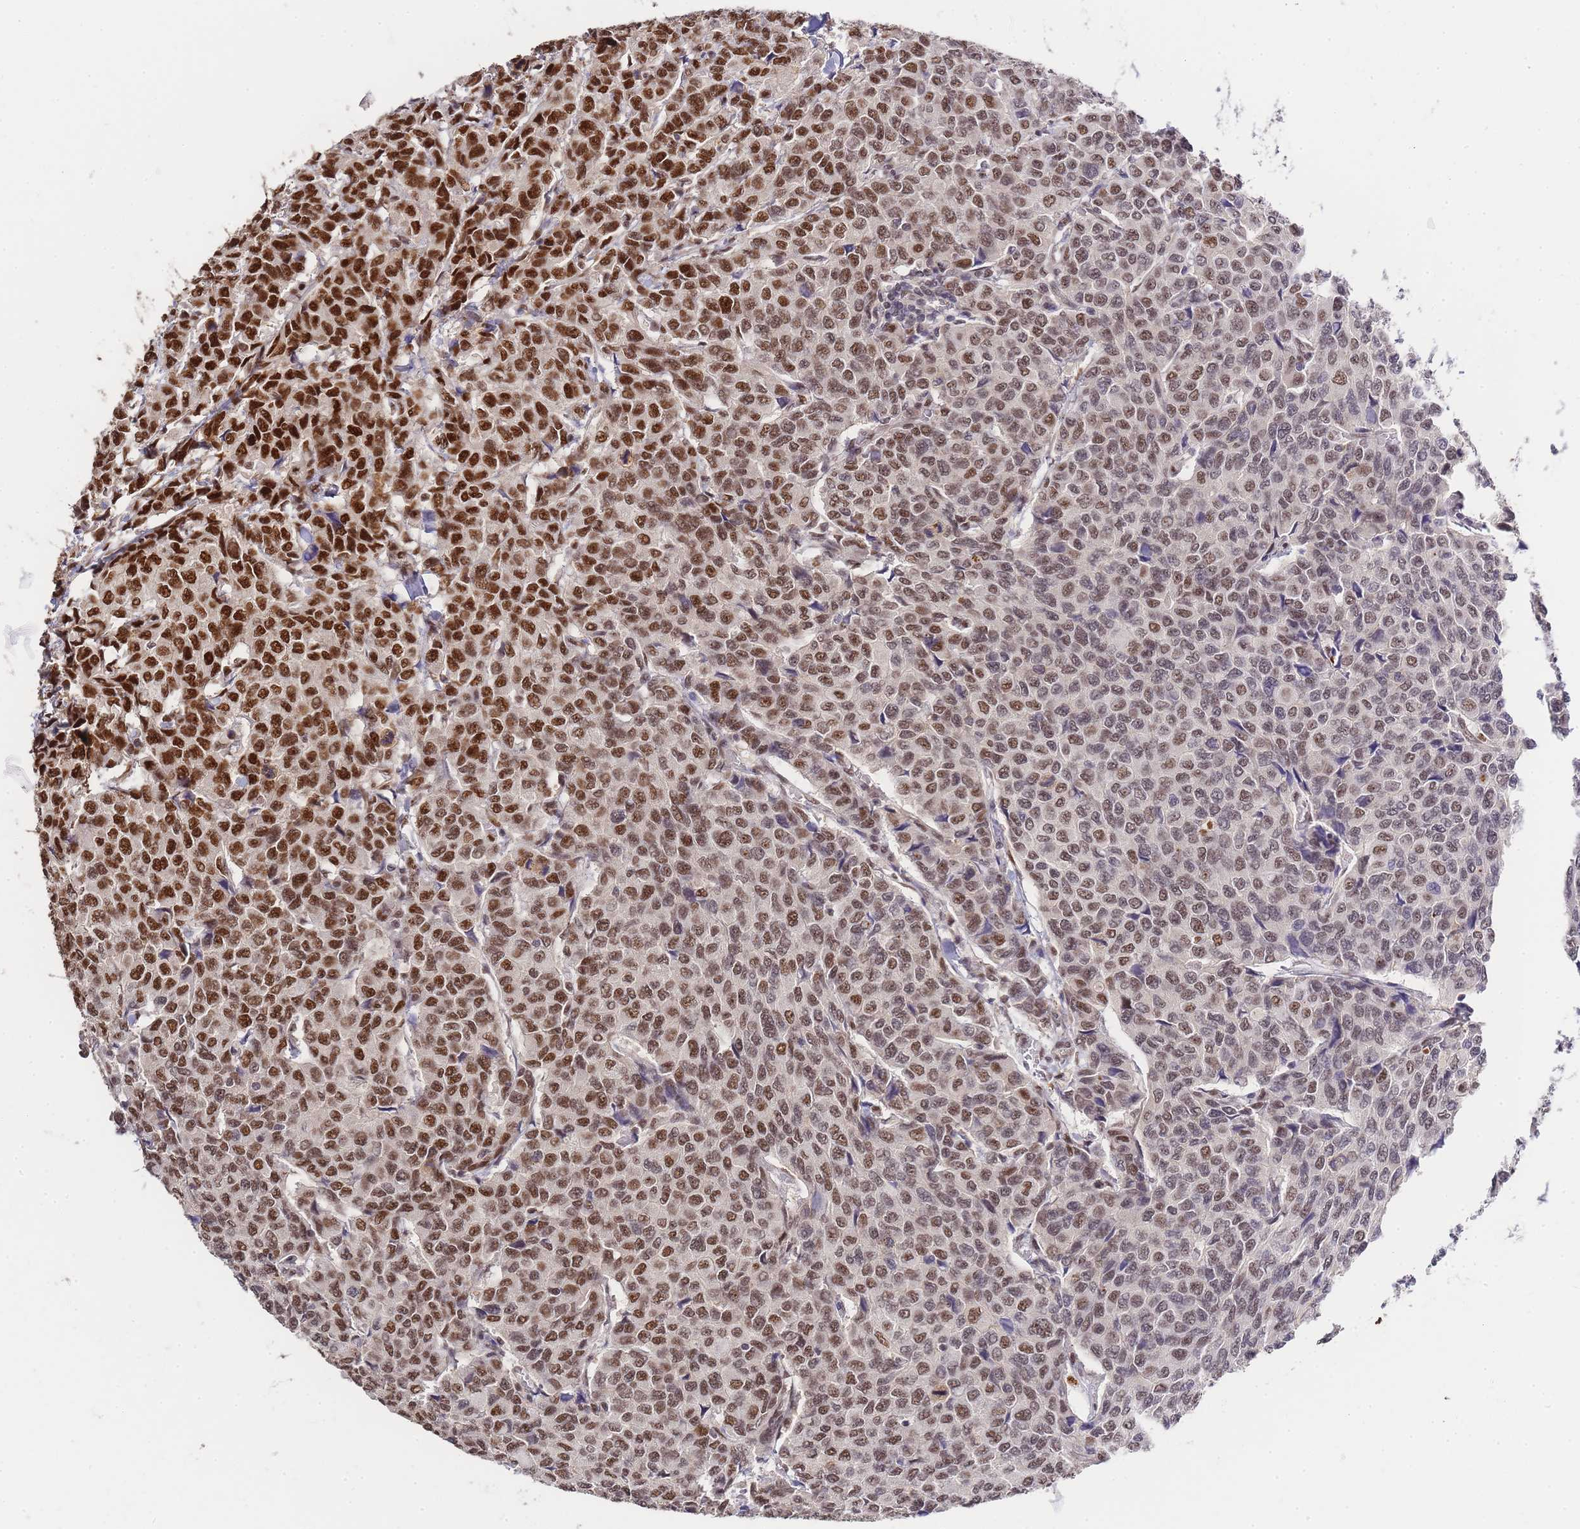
{"staining": {"intensity": "strong", "quantity": "25%-75%", "location": "nuclear"}, "tissue": "breast cancer", "cell_type": "Tumor cells", "image_type": "cancer", "snomed": [{"axis": "morphology", "description": "Duct carcinoma"}, {"axis": "topography", "description": "Breast"}], "caption": "Strong nuclear protein expression is seen in about 25%-75% of tumor cells in invasive ductal carcinoma (breast).", "gene": "PRKDC", "patient": {"sex": "female", "age": 55}}